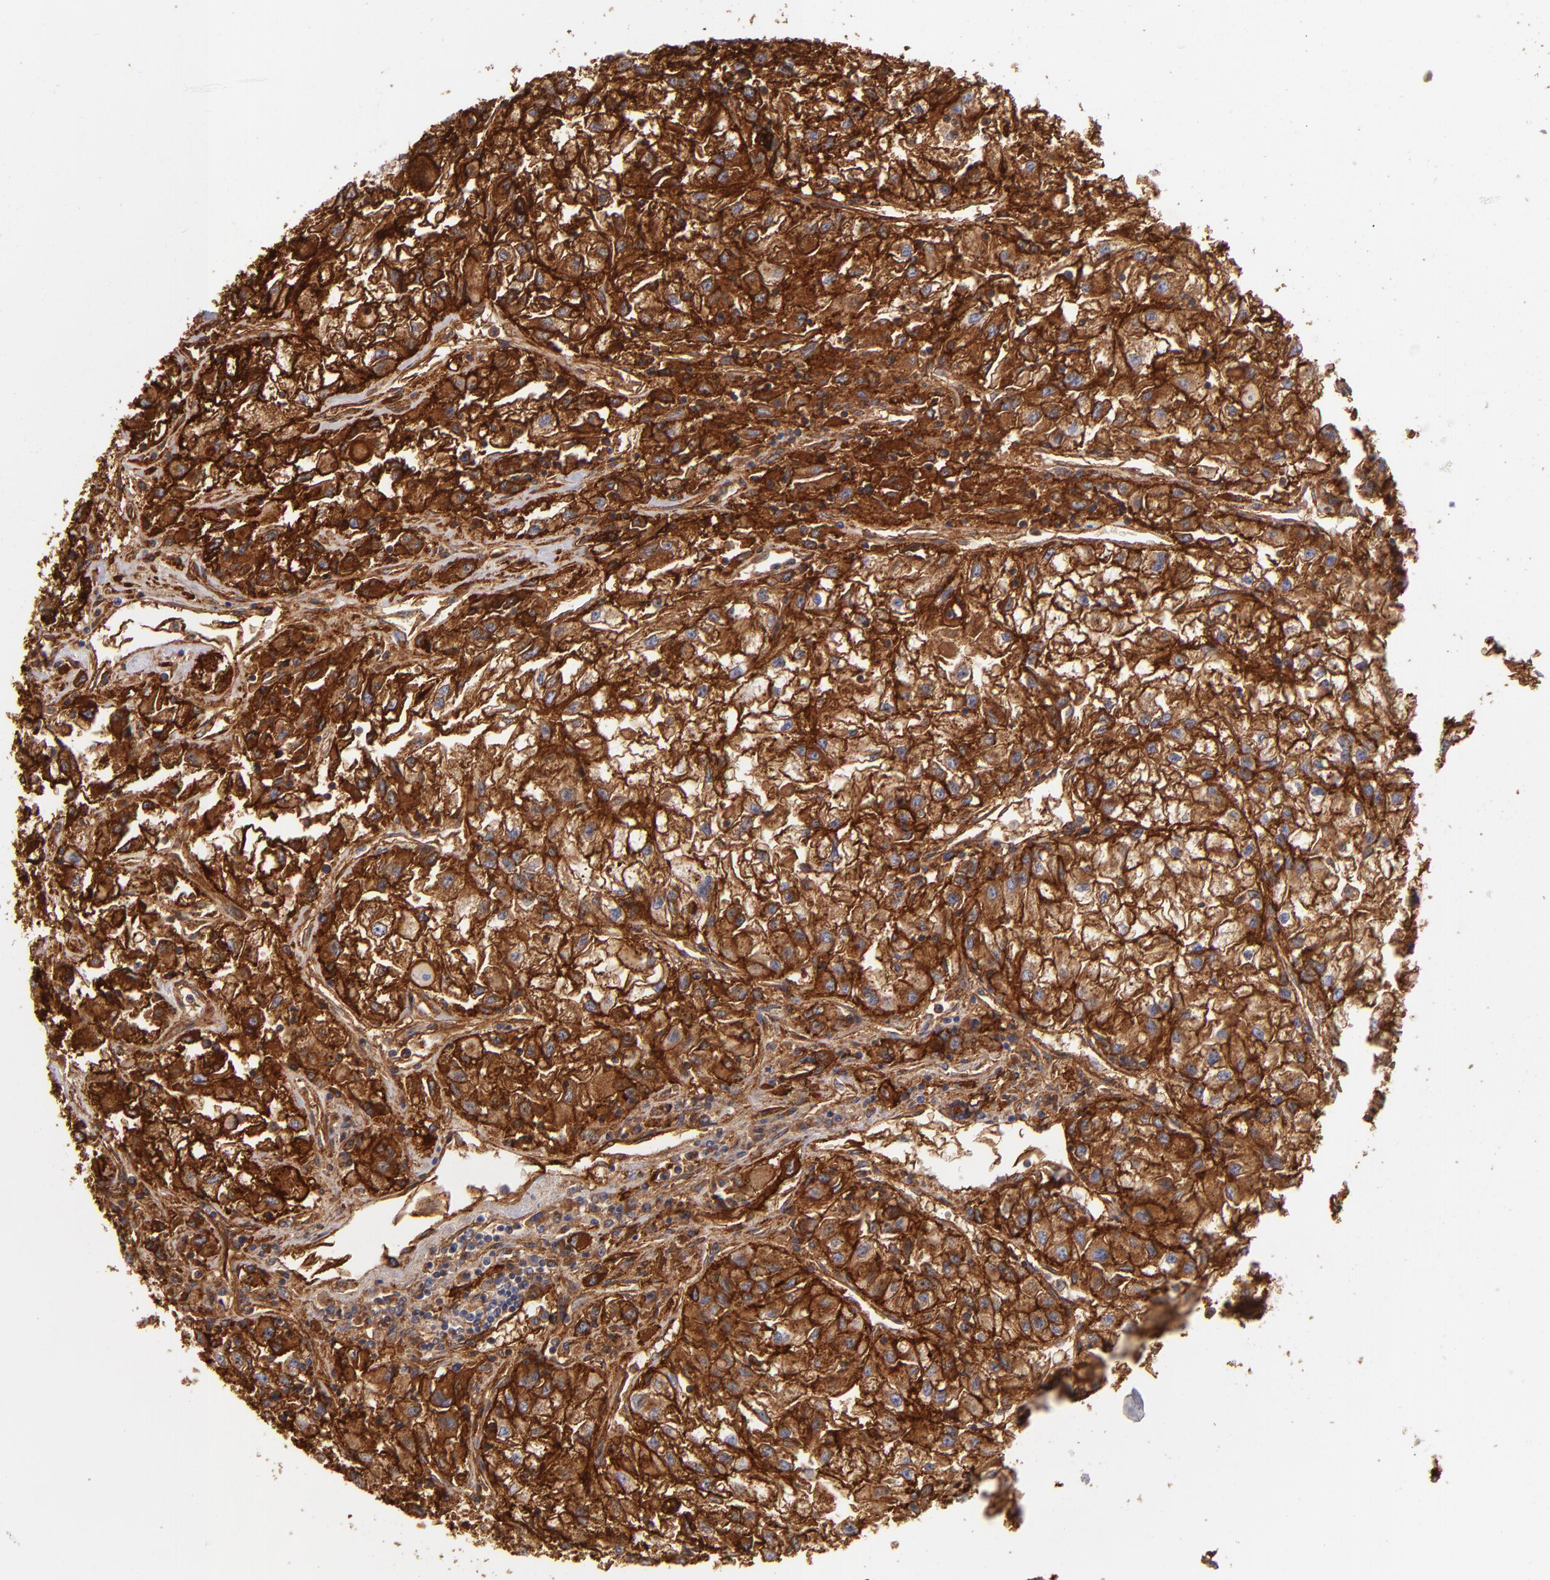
{"staining": {"intensity": "strong", "quantity": ">75%", "location": "cytoplasmic/membranous"}, "tissue": "renal cancer", "cell_type": "Tumor cells", "image_type": "cancer", "snomed": [{"axis": "morphology", "description": "Adenocarcinoma, NOS"}, {"axis": "topography", "description": "Kidney"}], "caption": "Brown immunohistochemical staining in adenocarcinoma (renal) displays strong cytoplasmic/membranous staining in approximately >75% of tumor cells. Nuclei are stained in blue.", "gene": "CD151", "patient": {"sex": "male", "age": 59}}